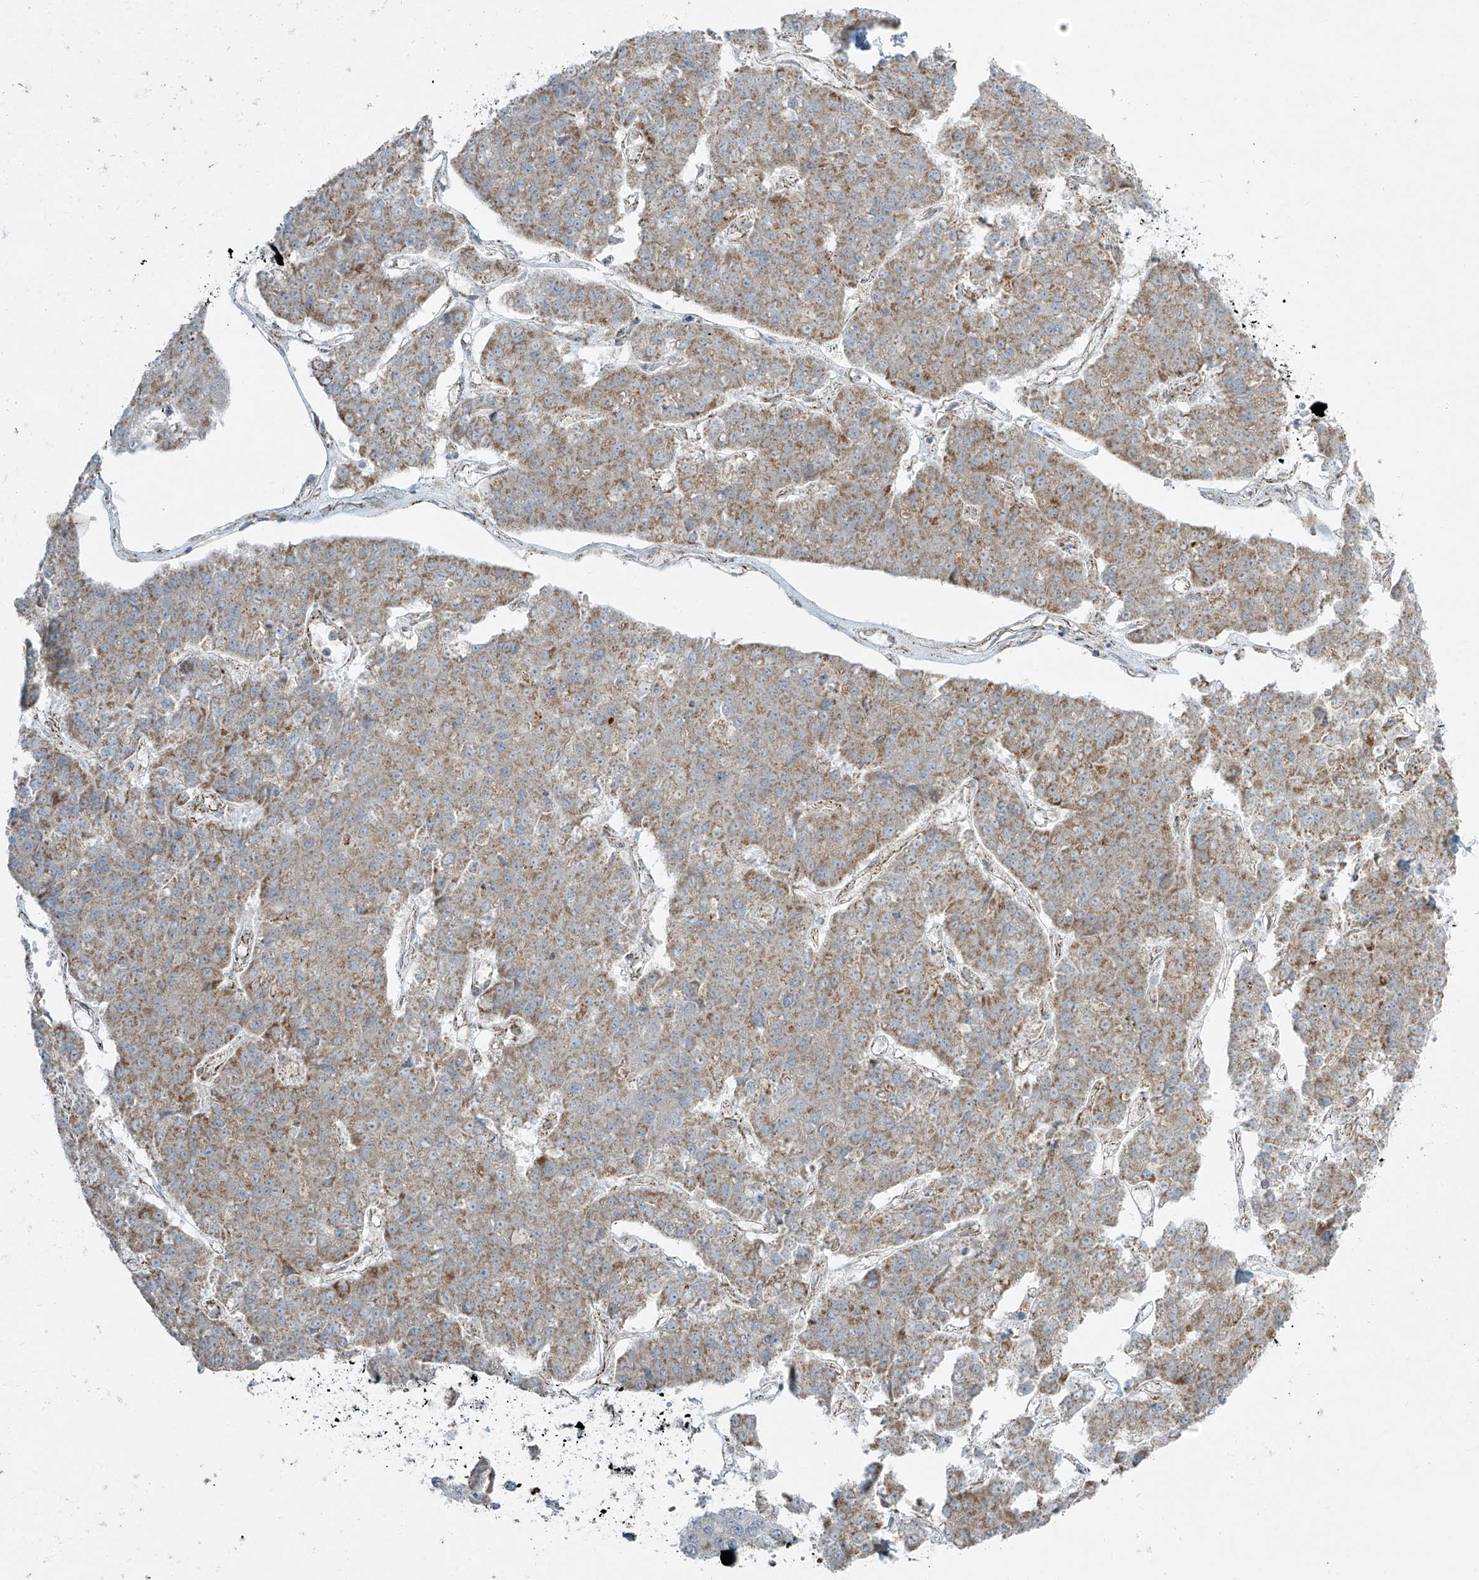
{"staining": {"intensity": "weak", "quantity": ">75%", "location": "cytoplasmic/membranous"}, "tissue": "pancreatic cancer", "cell_type": "Tumor cells", "image_type": "cancer", "snomed": [{"axis": "morphology", "description": "Adenocarcinoma, NOS"}, {"axis": "topography", "description": "Pancreas"}], "caption": "Protein staining reveals weak cytoplasmic/membranous expression in about >75% of tumor cells in pancreatic adenocarcinoma. (DAB (3,3'-diaminobenzidine) IHC, brown staining for protein, blue staining for nuclei).", "gene": "SMDT1", "patient": {"sex": "male", "age": 50}}